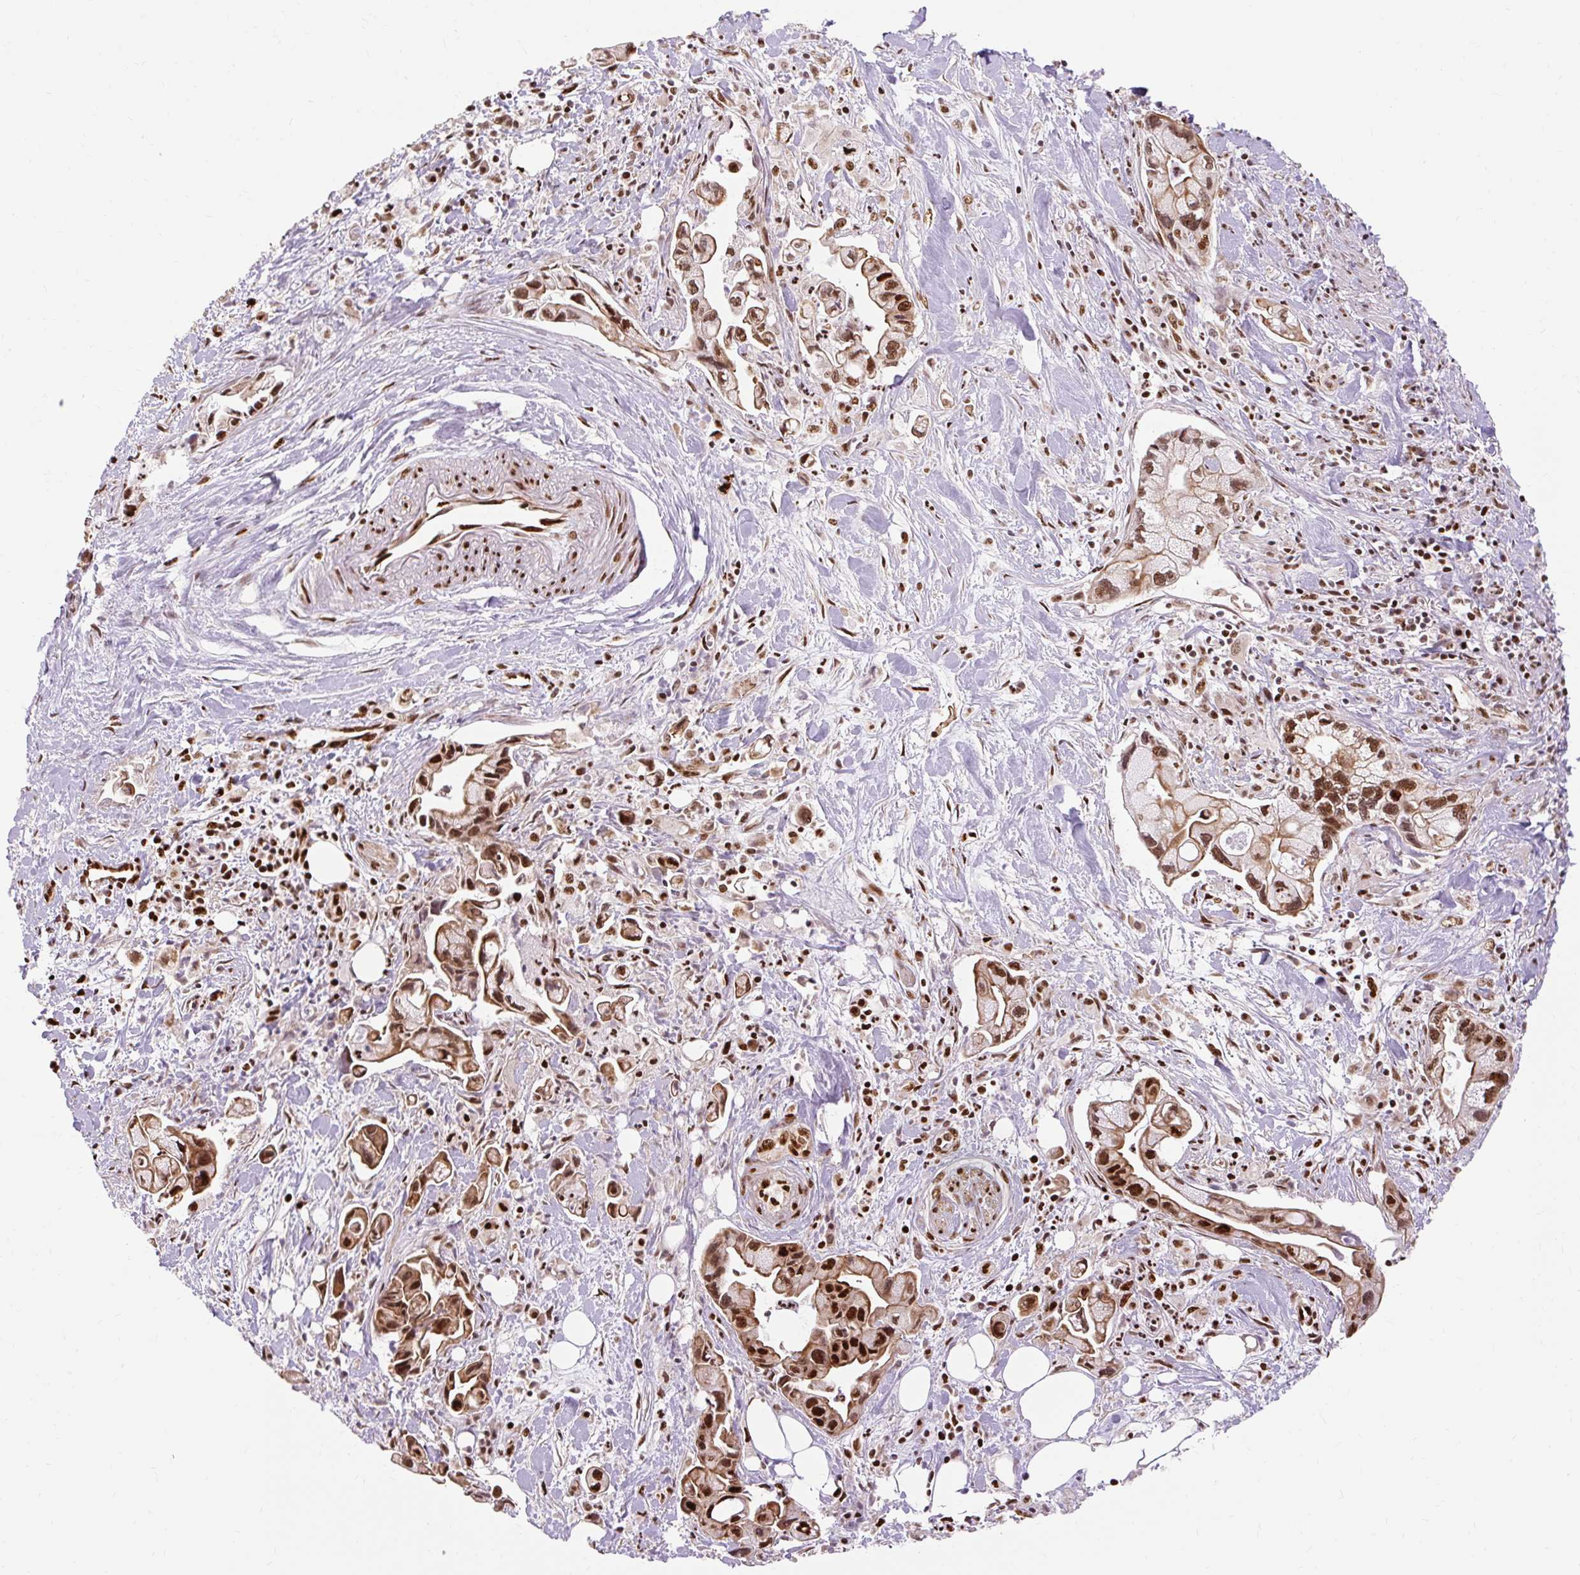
{"staining": {"intensity": "strong", "quantity": ">75%", "location": "cytoplasmic/membranous,nuclear"}, "tissue": "pancreatic cancer", "cell_type": "Tumor cells", "image_type": "cancer", "snomed": [{"axis": "morphology", "description": "Adenocarcinoma, NOS"}, {"axis": "topography", "description": "Pancreas"}], "caption": "An immunohistochemistry histopathology image of neoplastic tissue is shown. Protein staining in brown highlights strong cytoplasmic/membranous and nuclear positivity in pancreatic adenocarcinoma within tumor cells.", "gene": "MECOM", "patient": {"sex": "male", "age": 61}}